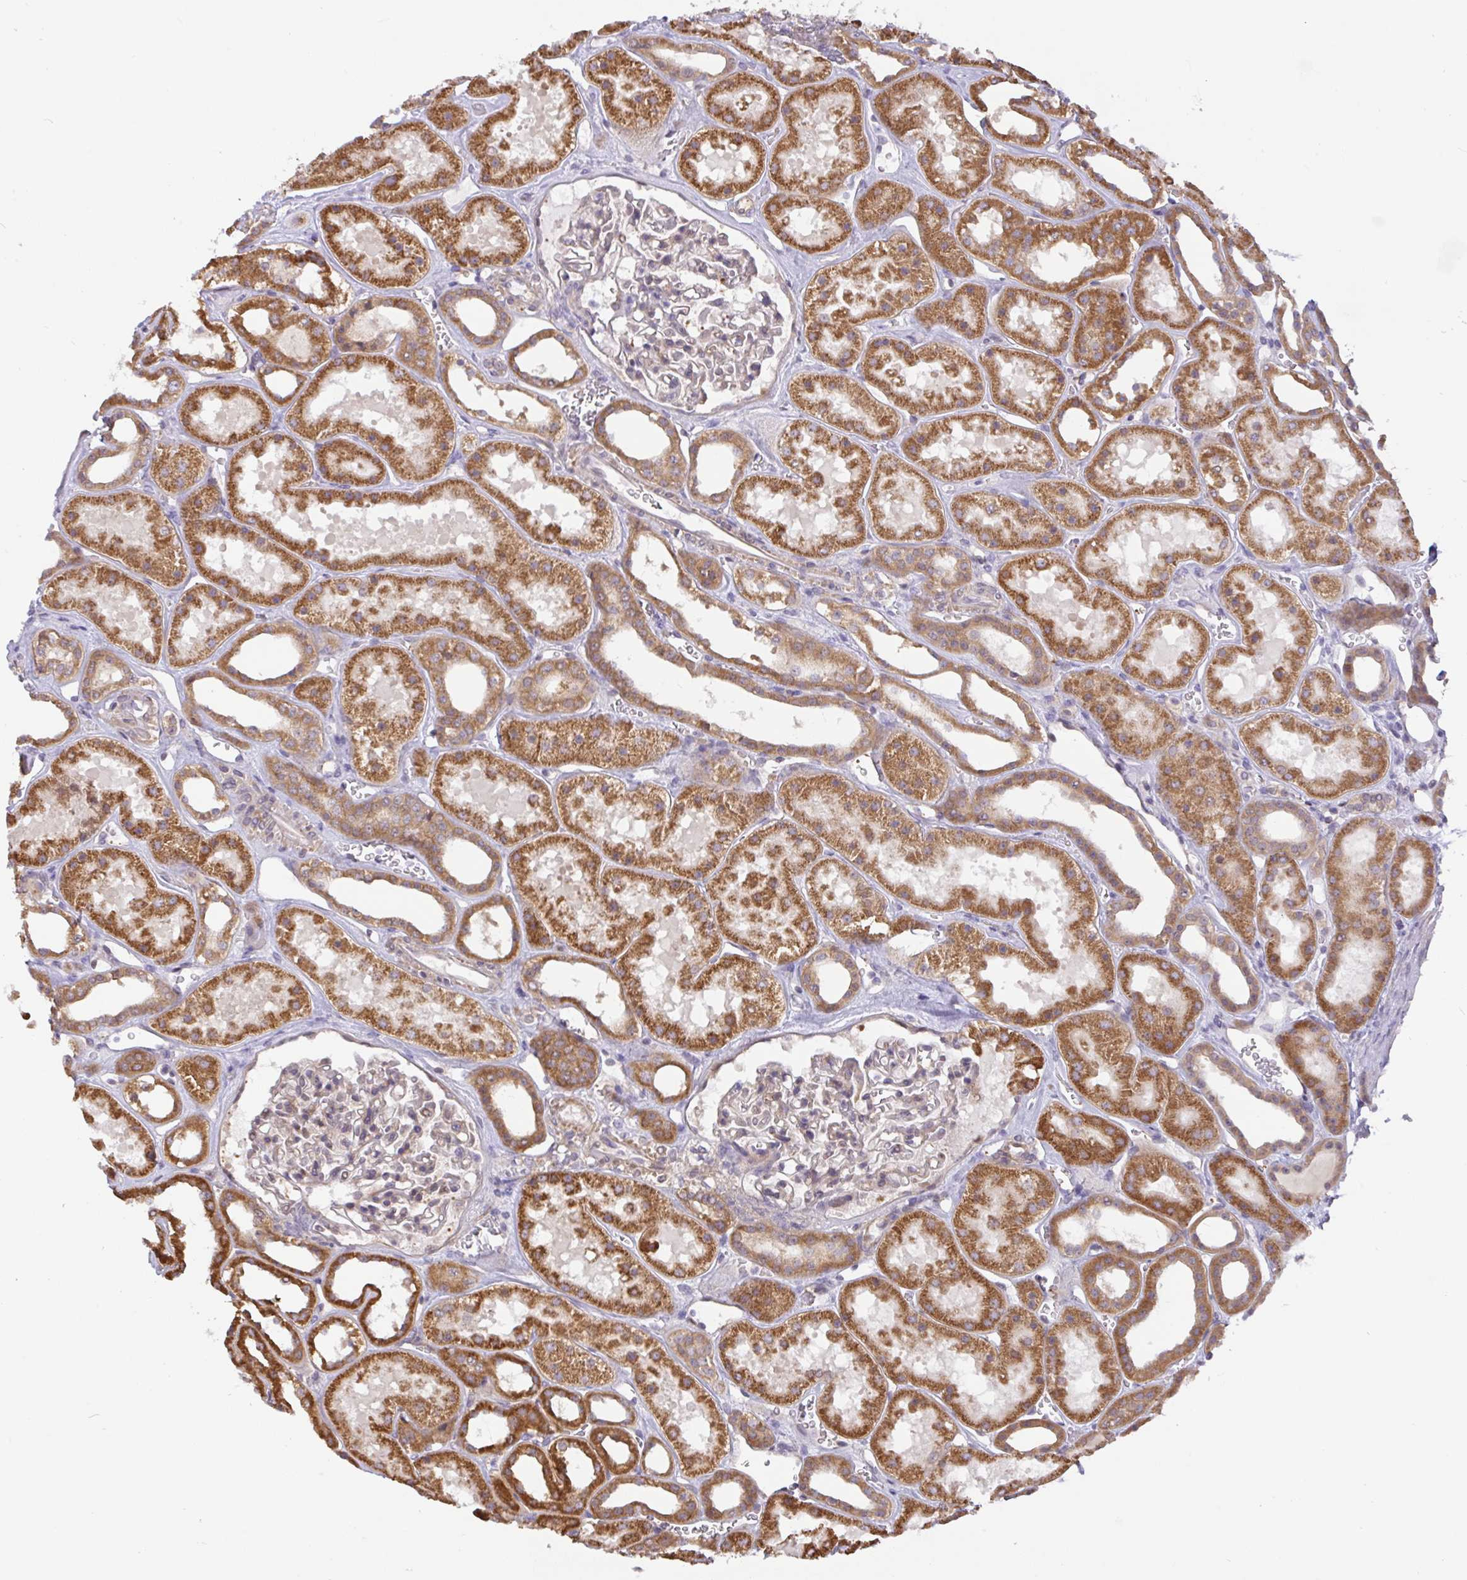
{"staining": {"intensity": "weak", "quantity": "<25%", "location": "cytoplasmic/membranous"}, "tissue": "kidney", "cell_type": "Cells in glomeruli", "image_type": "normal", "snomed": [{"axis": "morphology", "description": "Normal tissue, NOS"}, {"axis": "topography", "description": "Kidney"}], "caption": "Cells in glomeruli are negative for brown protein staining in normal kidney.", "gene": "DLEU7", "patient": {"sex": "female", "age": 41}}